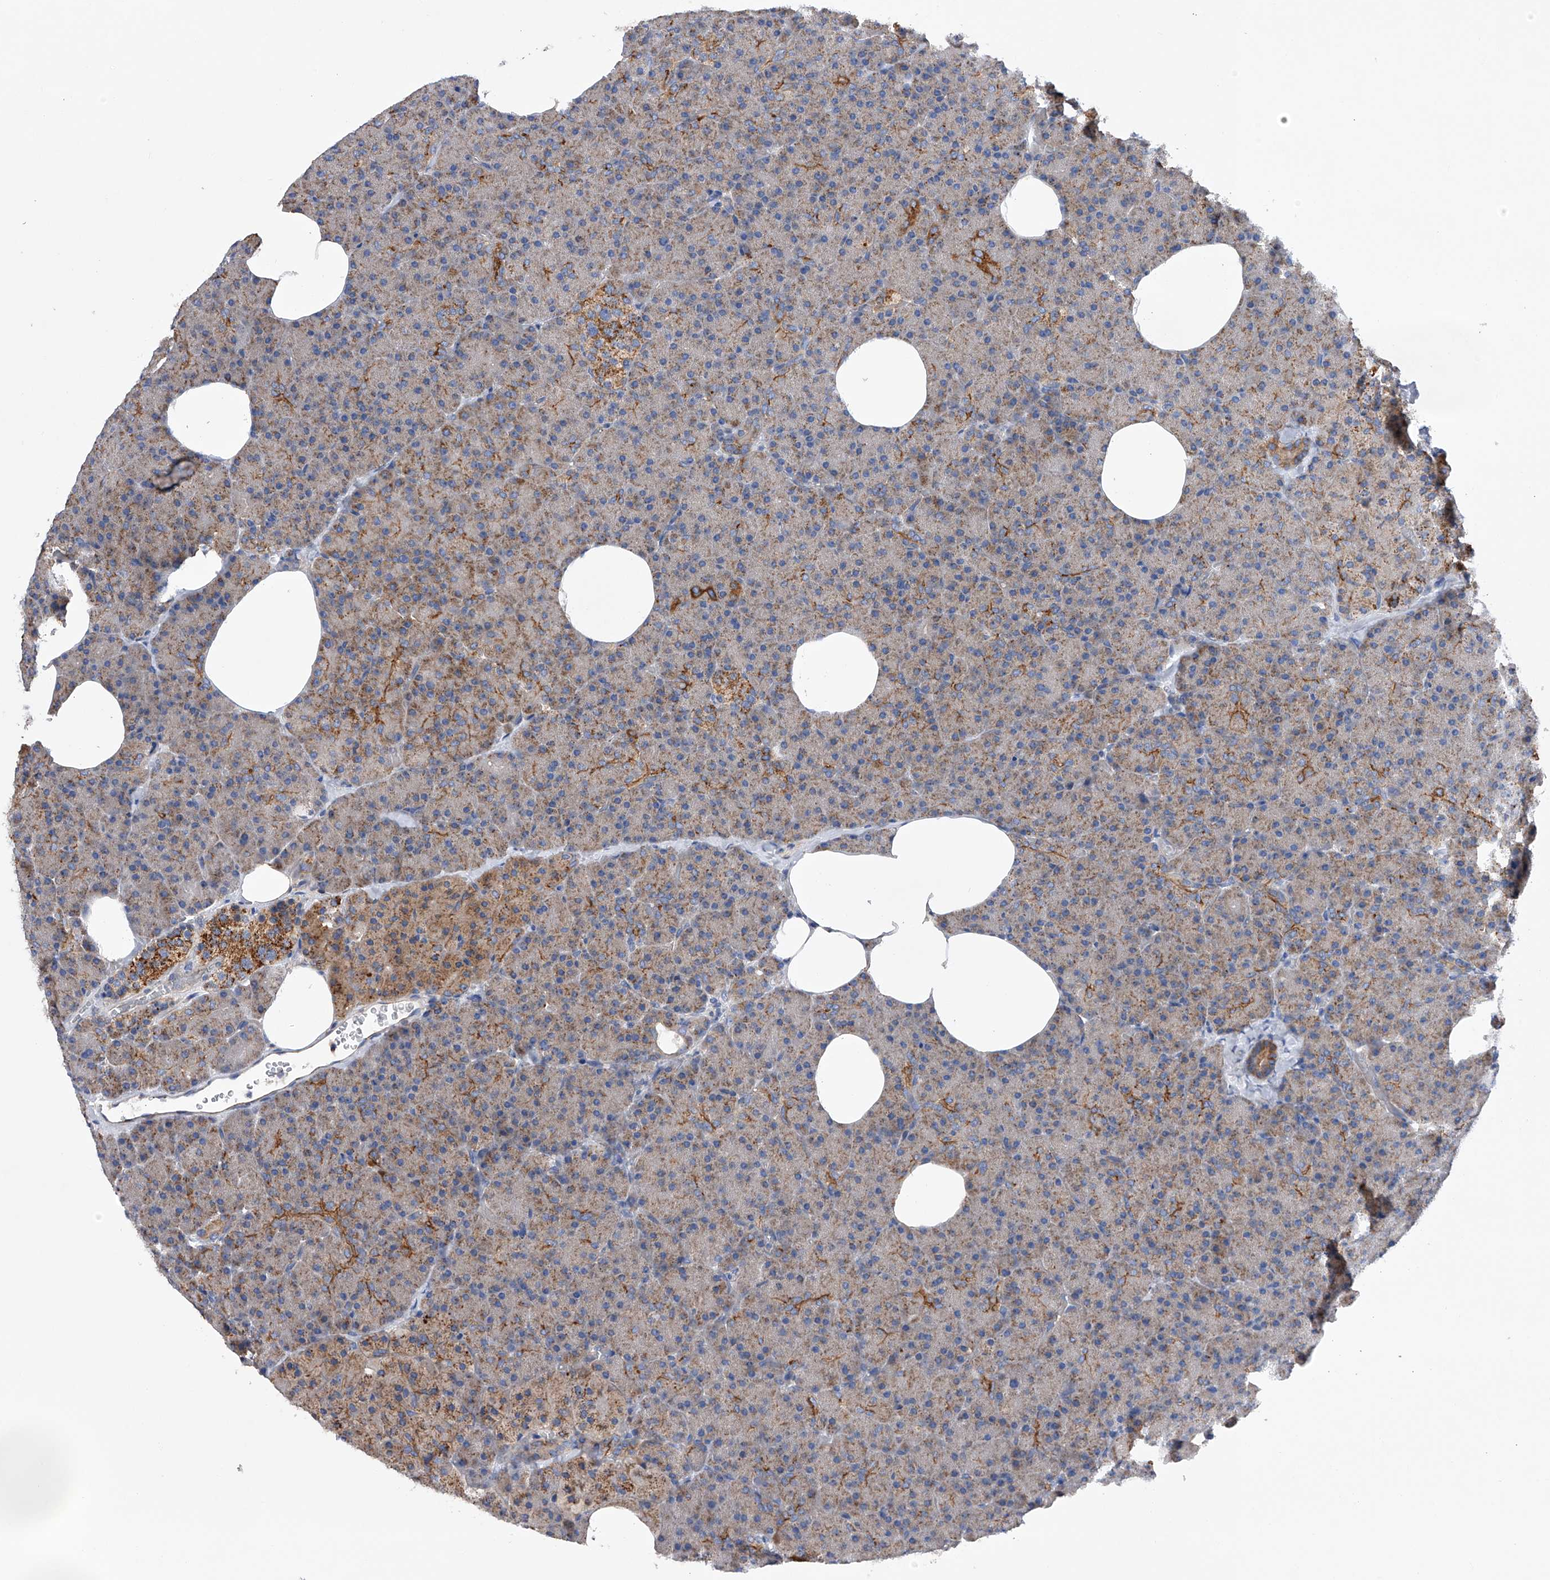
{"staining": {"intensity": "moderate", "quantity": "25%-75%", "location": "cytoplasmic/membranous"}, "tissue": "pancreas", "cell_type": "Exocrine glandular cells", "image_type": "normal", "snomed": [{"axis": "morphology", "description": "Normal tissue, NOS"}, {"axis": "morphology", "description": "Carcinoid, malignant, NOS"}, {"axis": "topography", "description": "Pancreas"}], "caption": "A brown stain labels moderate cytoplasmic/membranous positivity of a protein in exocrine glandular cells of unremarkable human pancreas.", "gene": "MLYCD", "patient": {"sex": "female", "age": 35}}